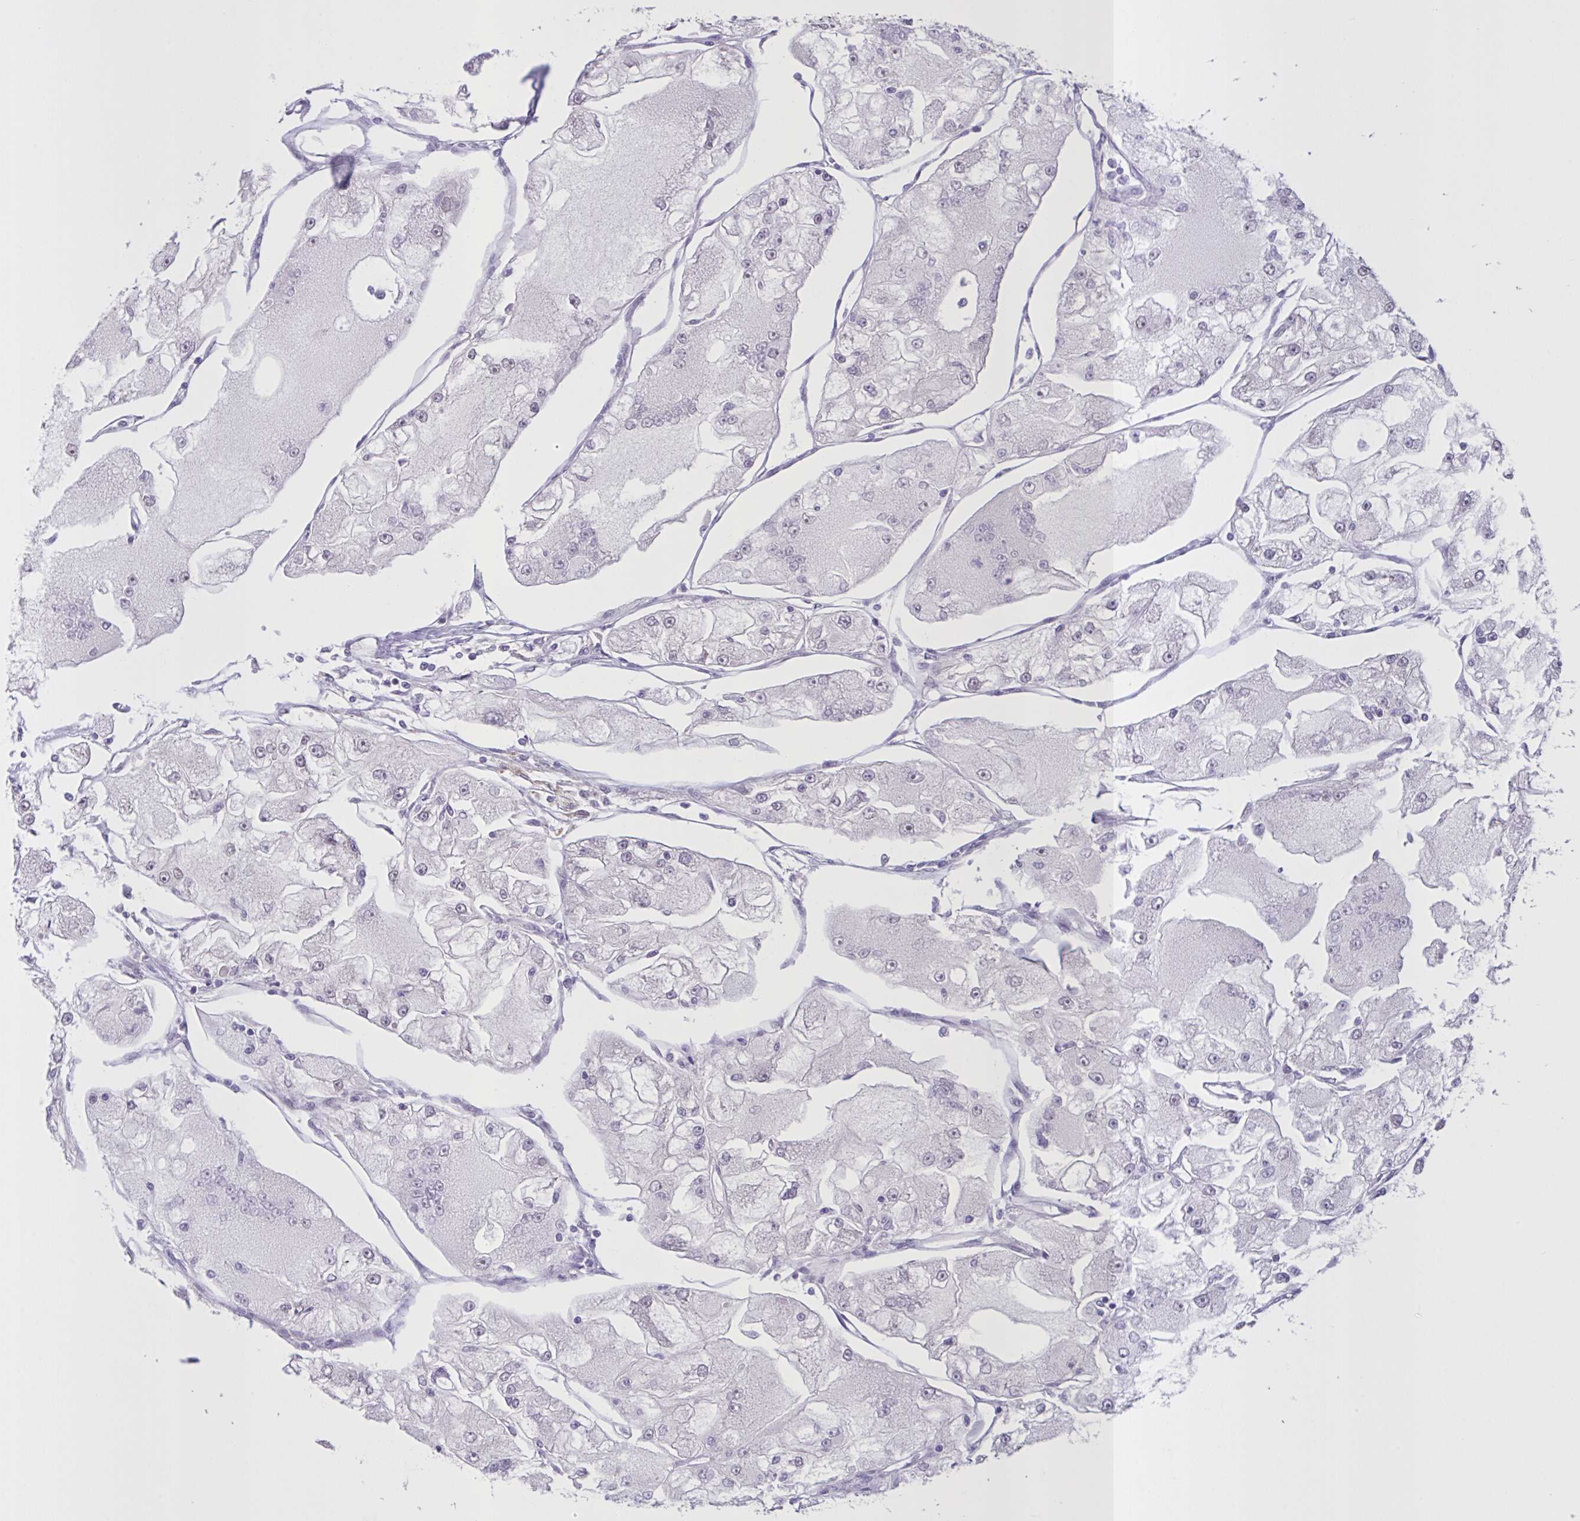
{"staining": {"intensity": "negative", "quantity": "none", "location": "none"}, "tissue": "renal cancer", "cell_type": "Tumor cells", "image_type": "cancer", "snomed": [{"axis": "morphology", "description": "Adenocarcinoma, NOS"}, {"axis": "topography", "description": "Kidney"}], "caption": "Immunohistochemistry (IHC) micrograph of renal adenocarcinoma stained for a protein (brown), which shows no expression in tumor cells.", "gene": "MRGPRX2", "patient": {"sex": "female", "age": 72}}